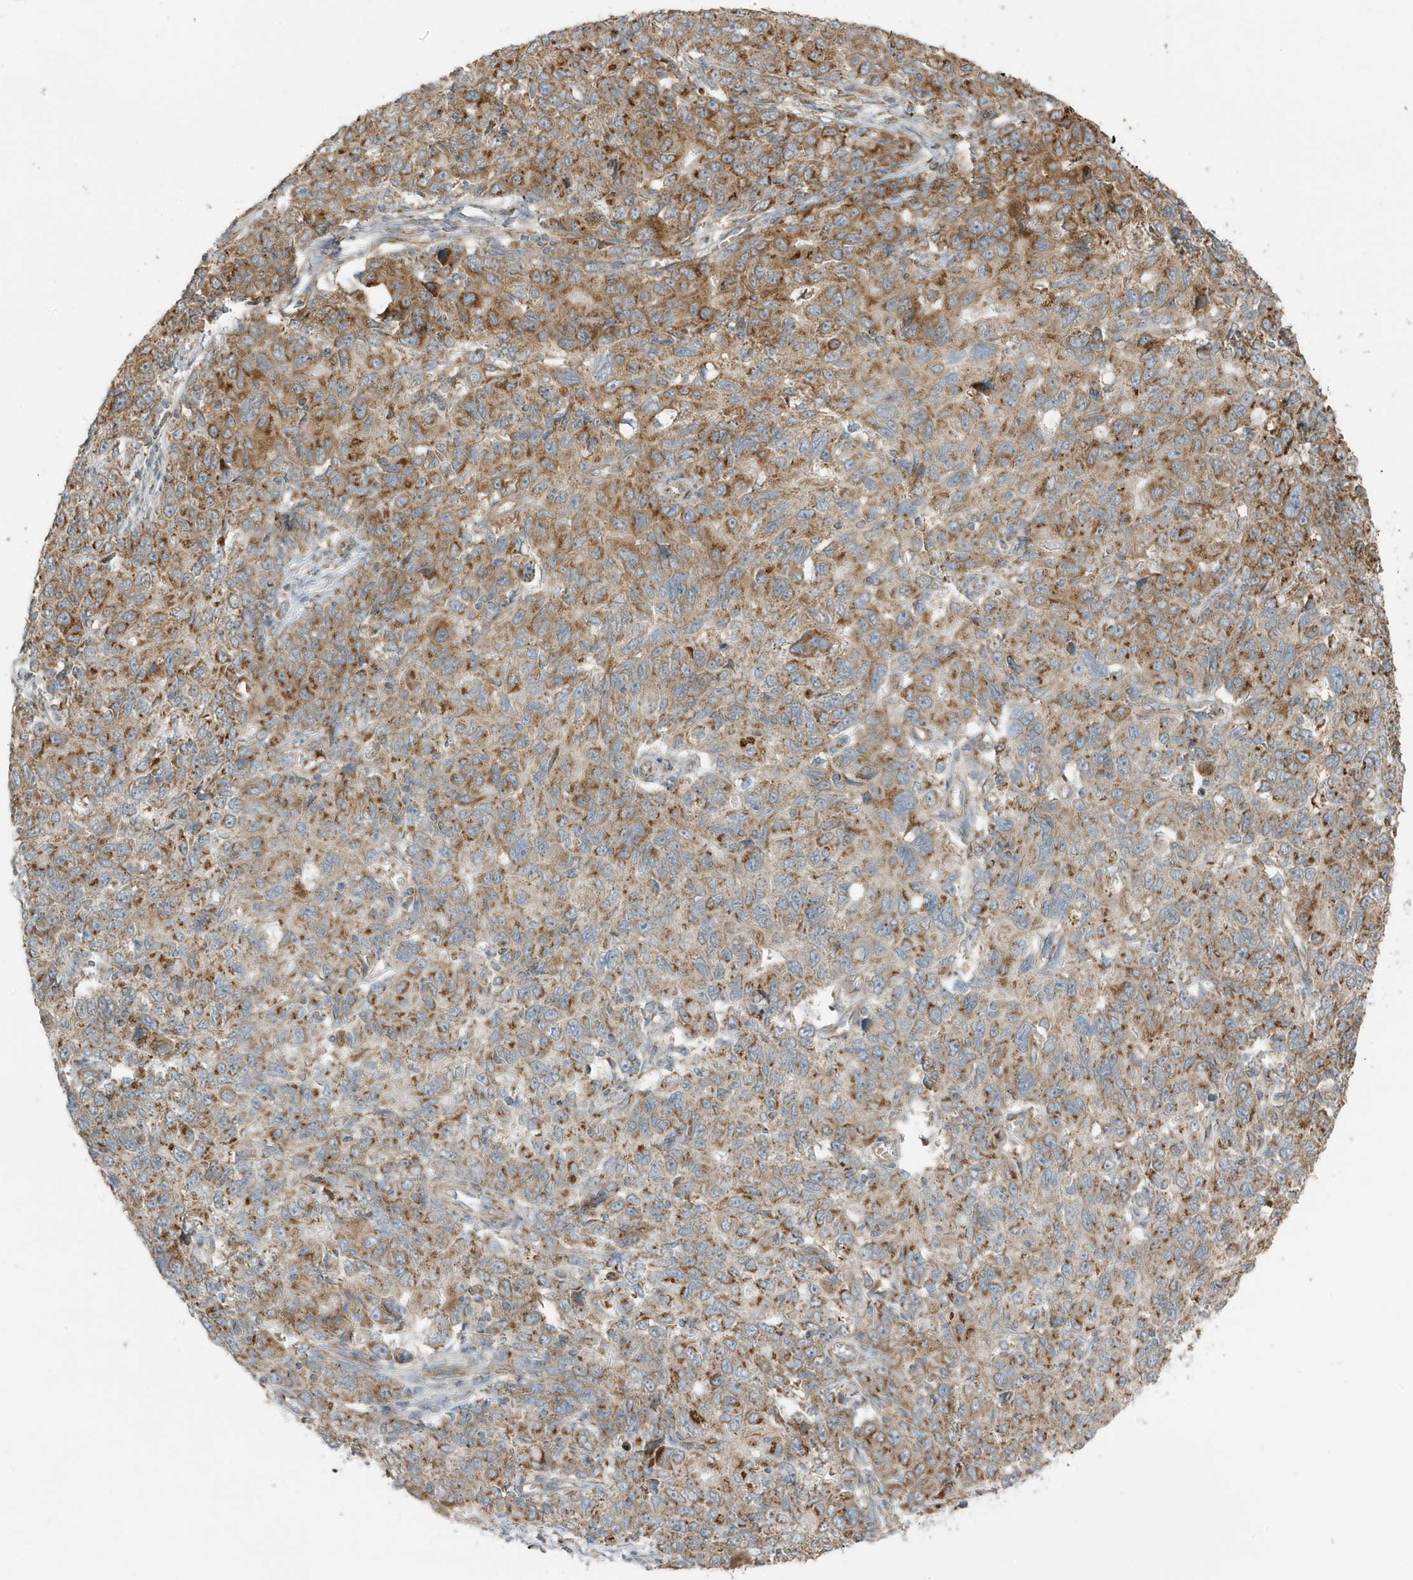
{"staining": {"intensity": "moderate", "quantity": ">75%", "location": "cytoplasmic/membranous"}, "tissue": "ovarian cancer", "cell_type": "Tumor cells", "image_type": "cancer", "snomed": [{"axis": "morphology", "description": "Carcinoma, endometroid"}, {"axis": "topography", "description": "Ovary"}], "caption": "There is medium levels of moderate cytoplasmic/membranous positivity in tumor cells of ovarian endometroid carcinoma, as demonstrated by immunohistochemical staining (brown color).", "gene": "GOLGA4", "patient": {"sex": "female", "age": 42}}